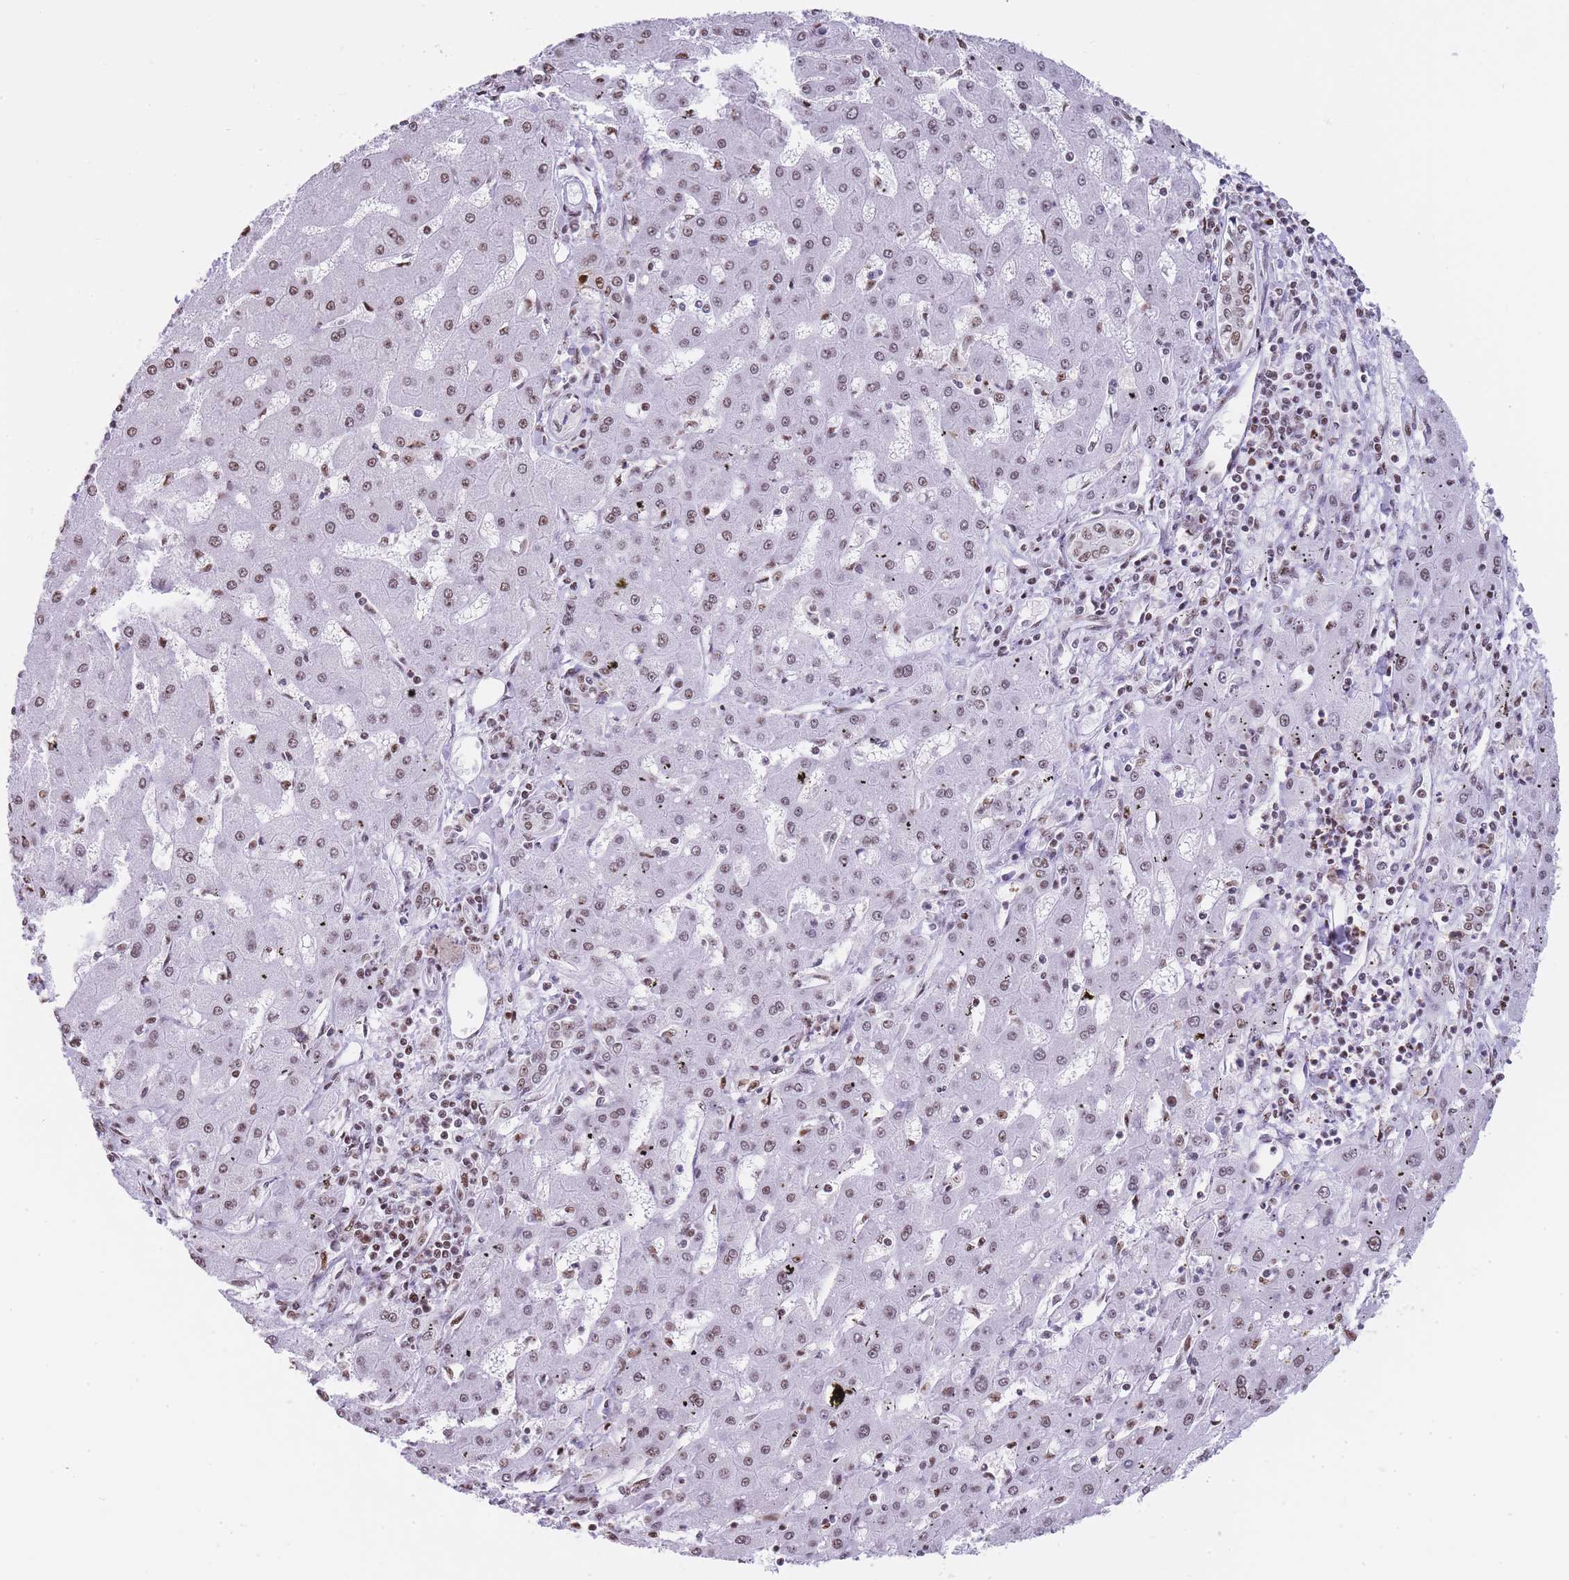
{"staining": {"intensity": "weak", "quantity": "25%-75%", "location": "nuclear"}, "tissue": "liver cancer", "cell_type": "Tumor cells", "image_type": "cancer", "snomed": [{"axis": "morphology", "description": "Carcinoma, Hepatocellular, NOS"}, {"axis": "topography", "description": "Liver"}], "caption": "A low amount of weak nuclear expression is identified in approximately 25%-75% of tumor cells in liver hepatocellular carcinoma tissue.", "gene": "EVC2", "patient": {"sex": "male", "age": 72}}